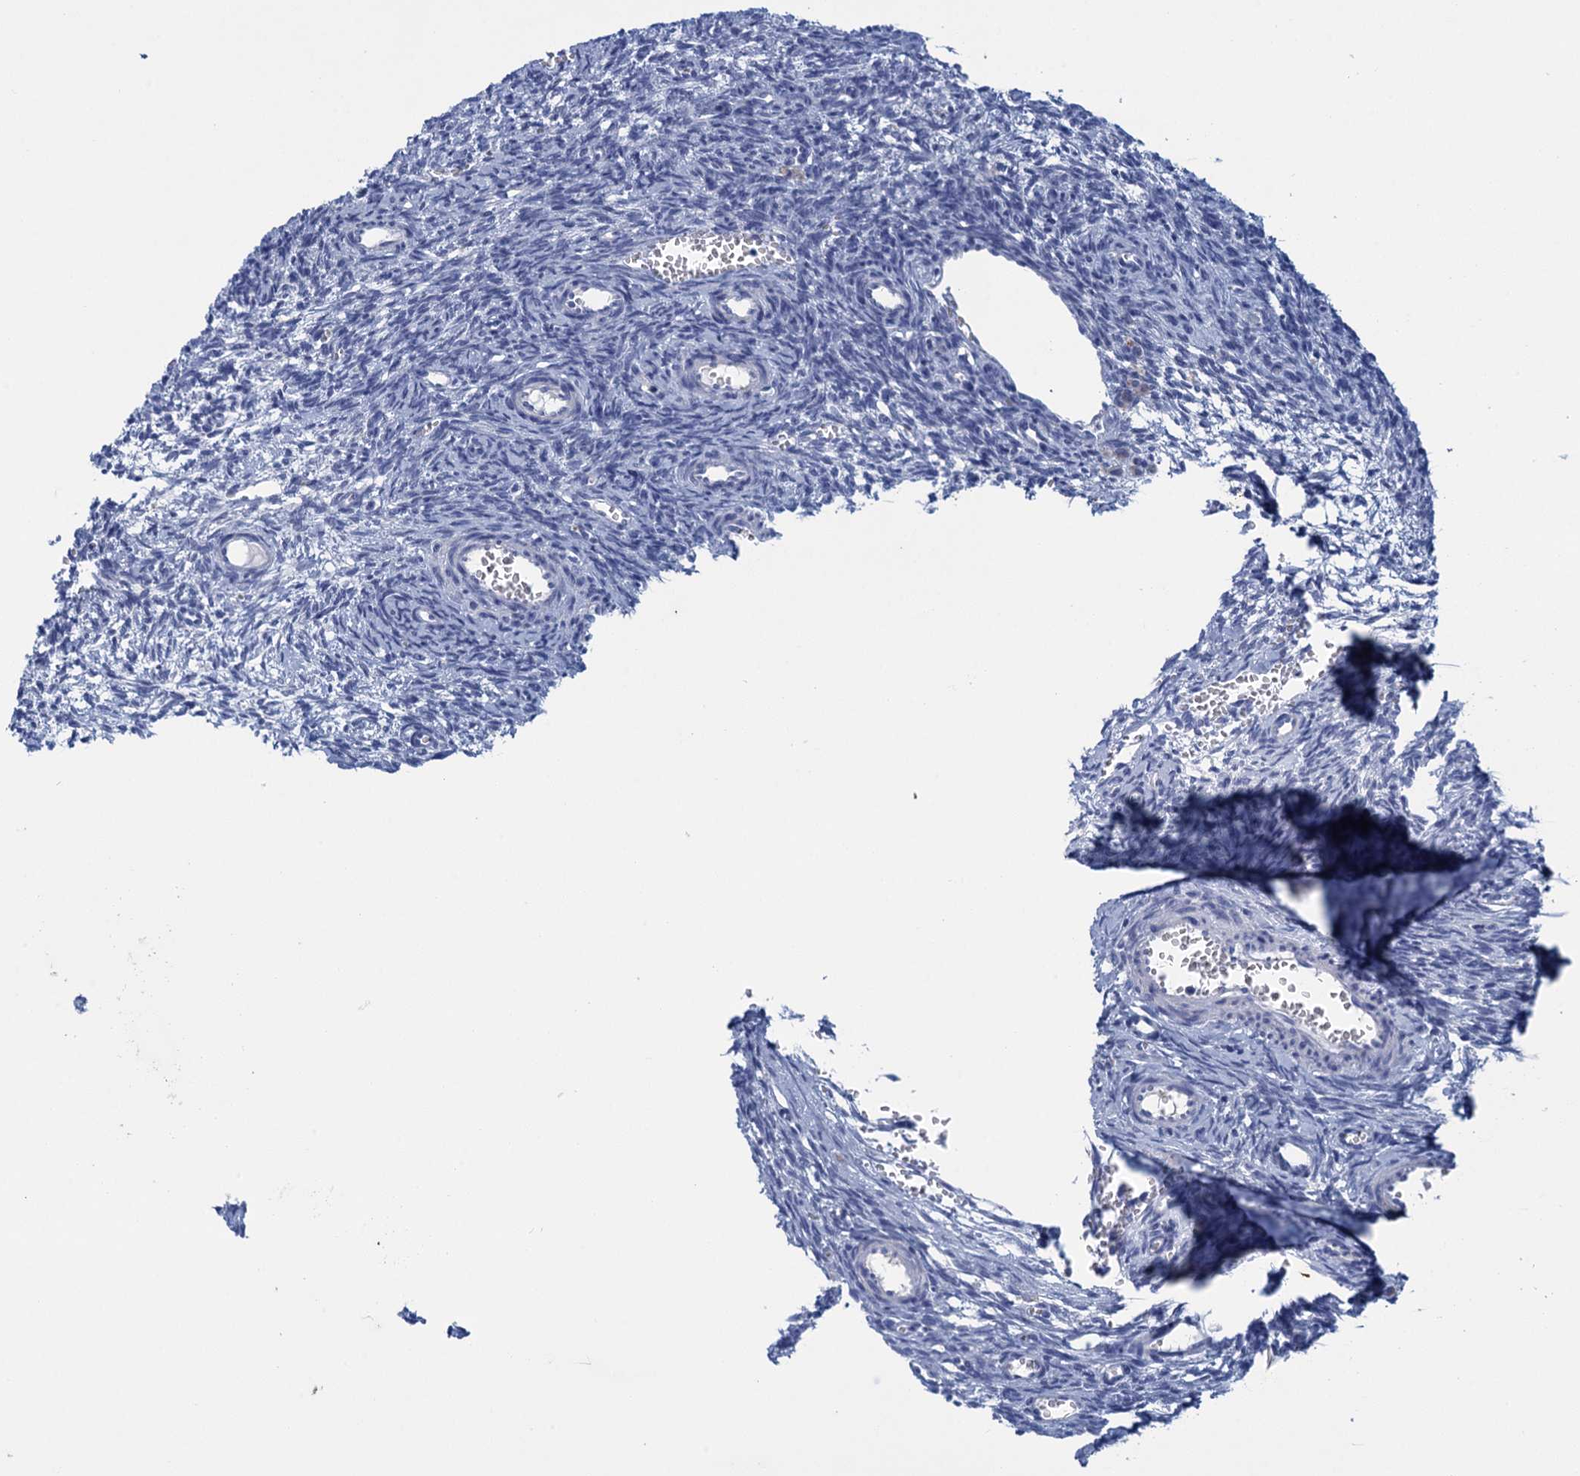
{"staining": {"intensity": "negative", "quantity": "none", "location": "none"}, "tissue": "ovary", "cell_type": "Follicle cells", "image_type": "normal", "snomed": [{"axis": "morphology", "description": "Normal tissue, NOS"}, {"axis": "topography", "description": "Ovary"}], "caption": "Immunohistochemistry image of benign ovary stained for a protein (brown), which displays no staining in follicle cells.", "gene": "SCEL", "patient": {"sex": "female", "age": 39}}